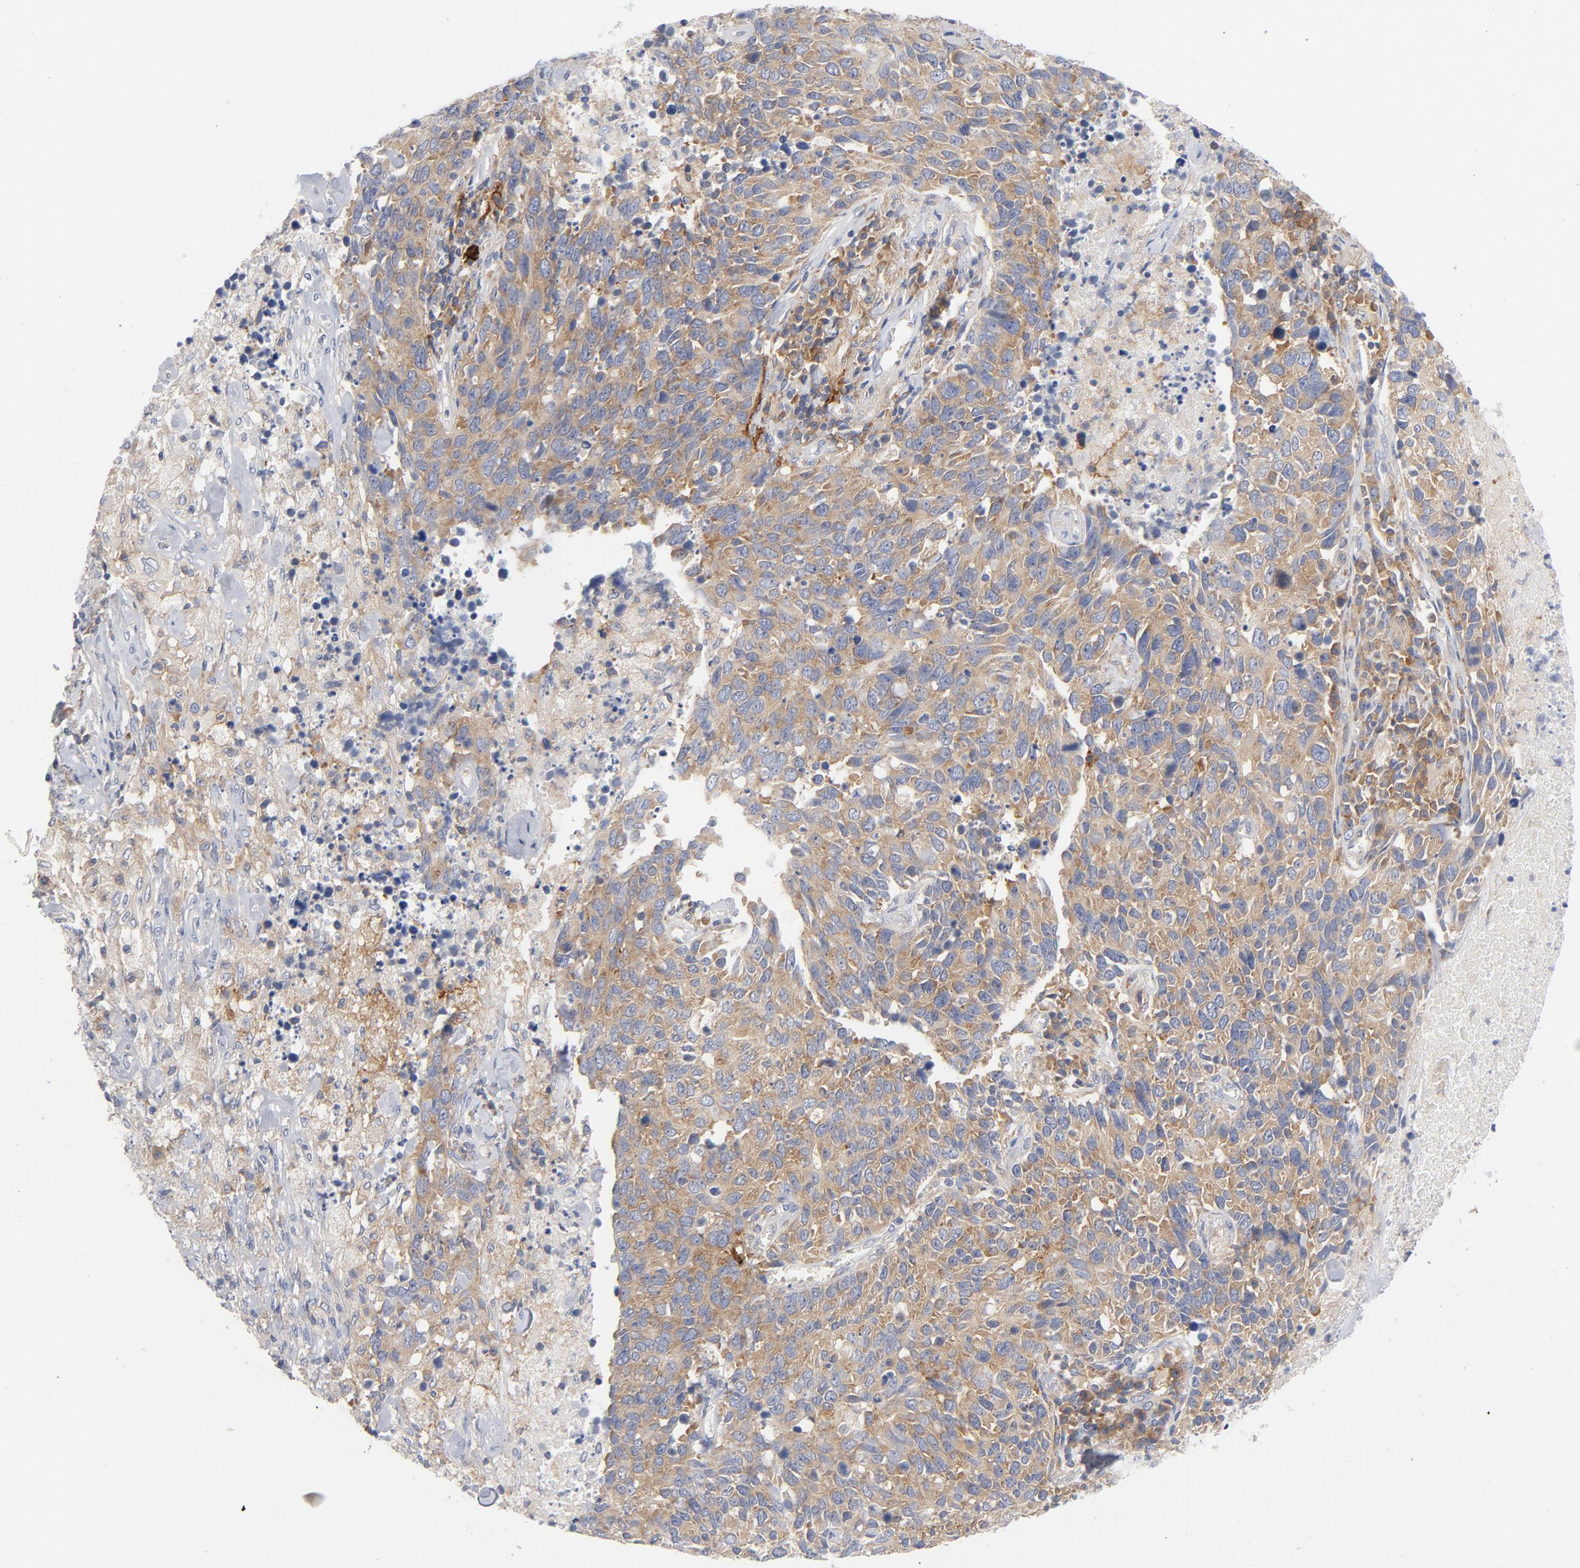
{"staining": {"intensity": "moderate", "quantity": ">75%", "location": "cytoplasmic/membranous"}, "tissue": "lung cancer", "cell_type": "Tumor cells", "image_type": "cancer", "snomed": [{"axis": "morphology", "description": "Neoplasm, malignant, NOS"}, {"axis": "topography", "description": "Lung"}], "caption": "DAB immunohistochemical staining of neoplasm (malignant) (lung) shows moderate cytoplasmic/membranous protein staining in about >75% of tumor cells.", "gene": "CD86", "patient": {"sex": "female", "age": 76}}